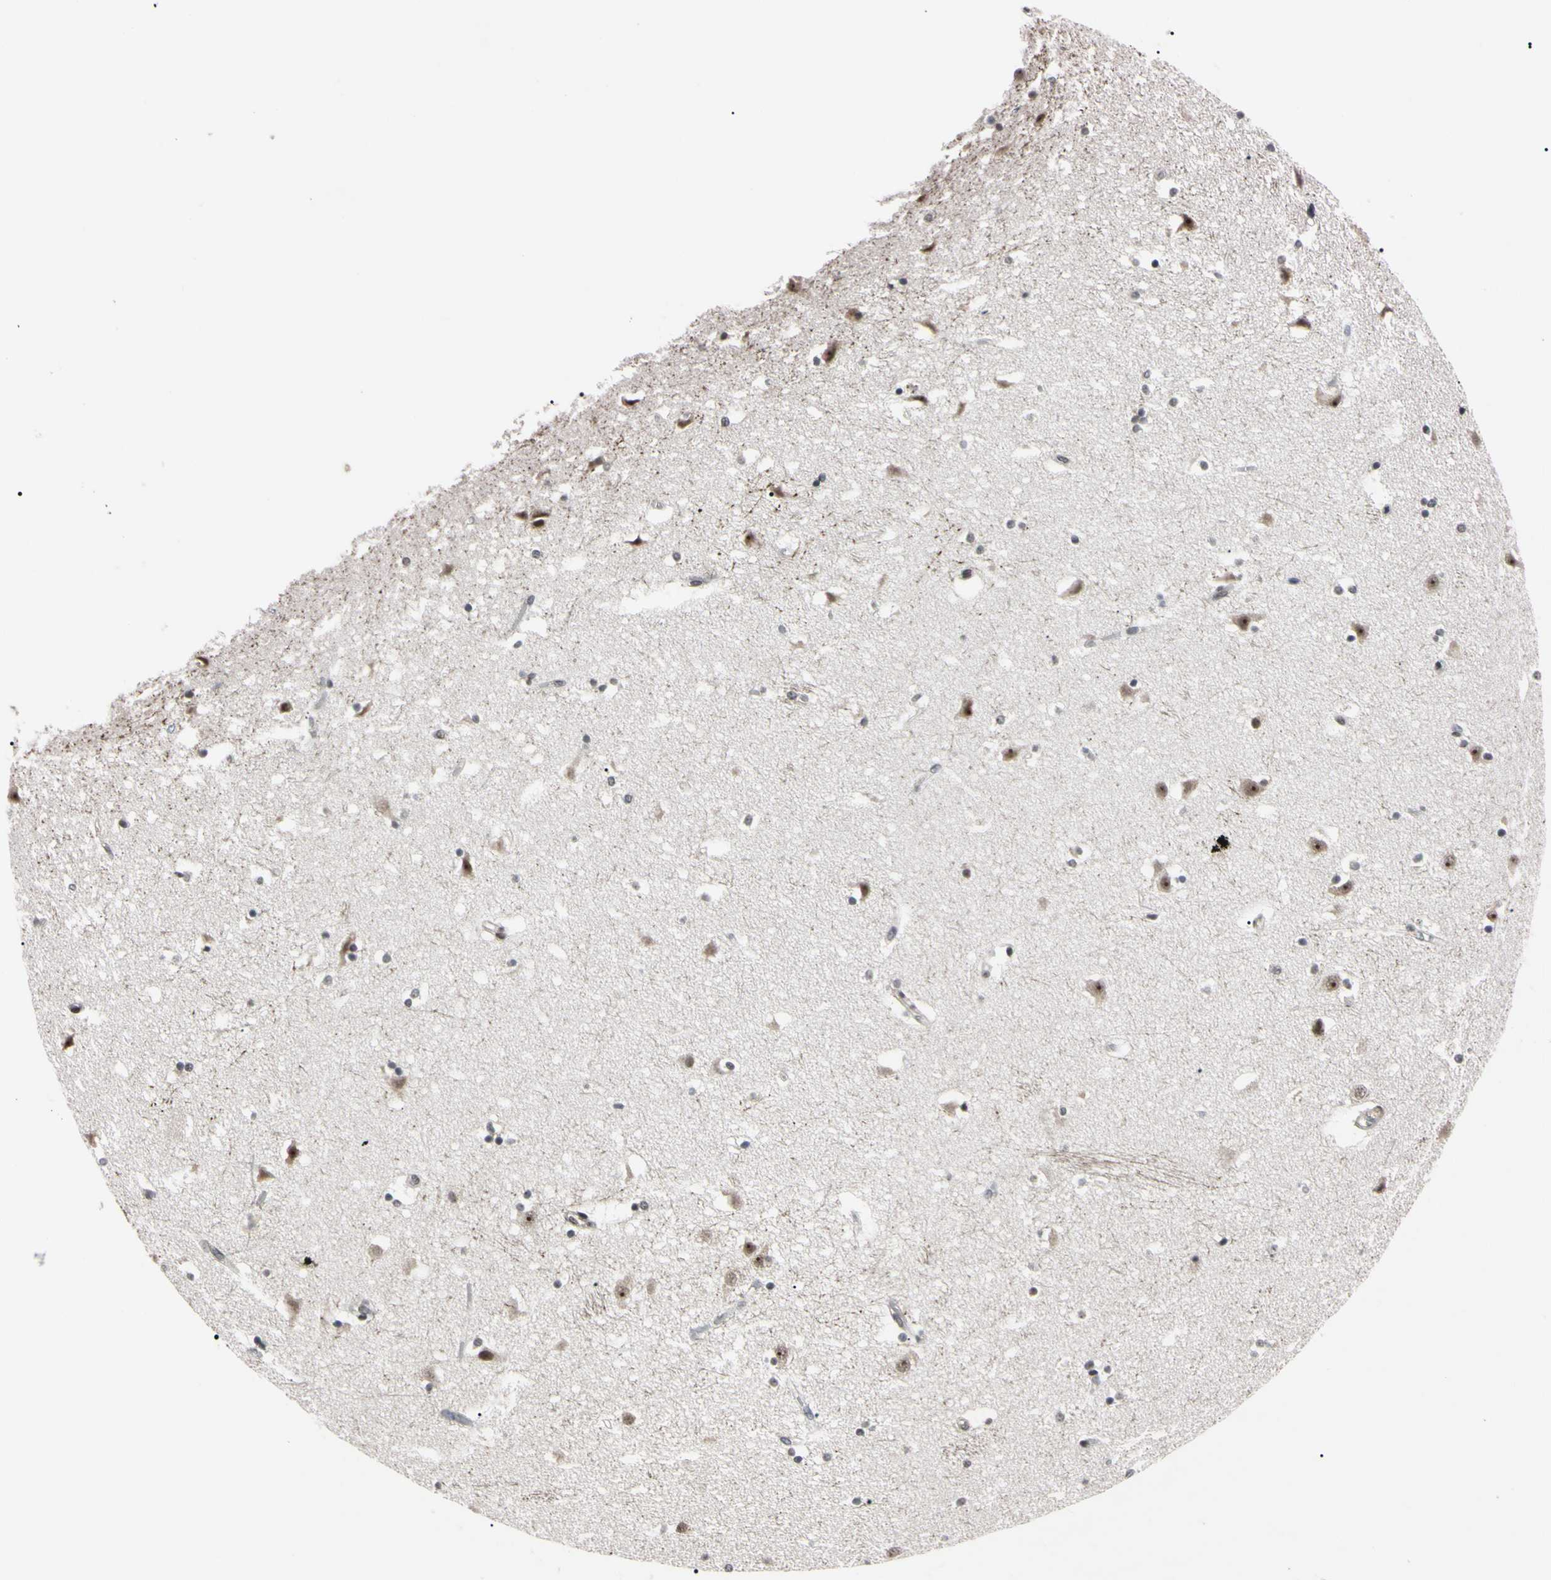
{"staining": {"intensity": "weak", "quantity": "25%-75%", "location": "nuclear"}, "tissue": "caudate", "cell_type": "Glial cells", "image_type": "normal", "snomed": [{"axis": "morphology", "description": "Normal tissue, NOS"}, {"axis": "topography", "description": "Lateral ventricle wall"}], "caption": "Approximately 25%-75% of glial cells in benign human caudate reveal weak nuclear protein staining as visualized by brown immunohistochemical staining.", "gene": "YY1", "patient": {"sex": "male", "age": 45}}